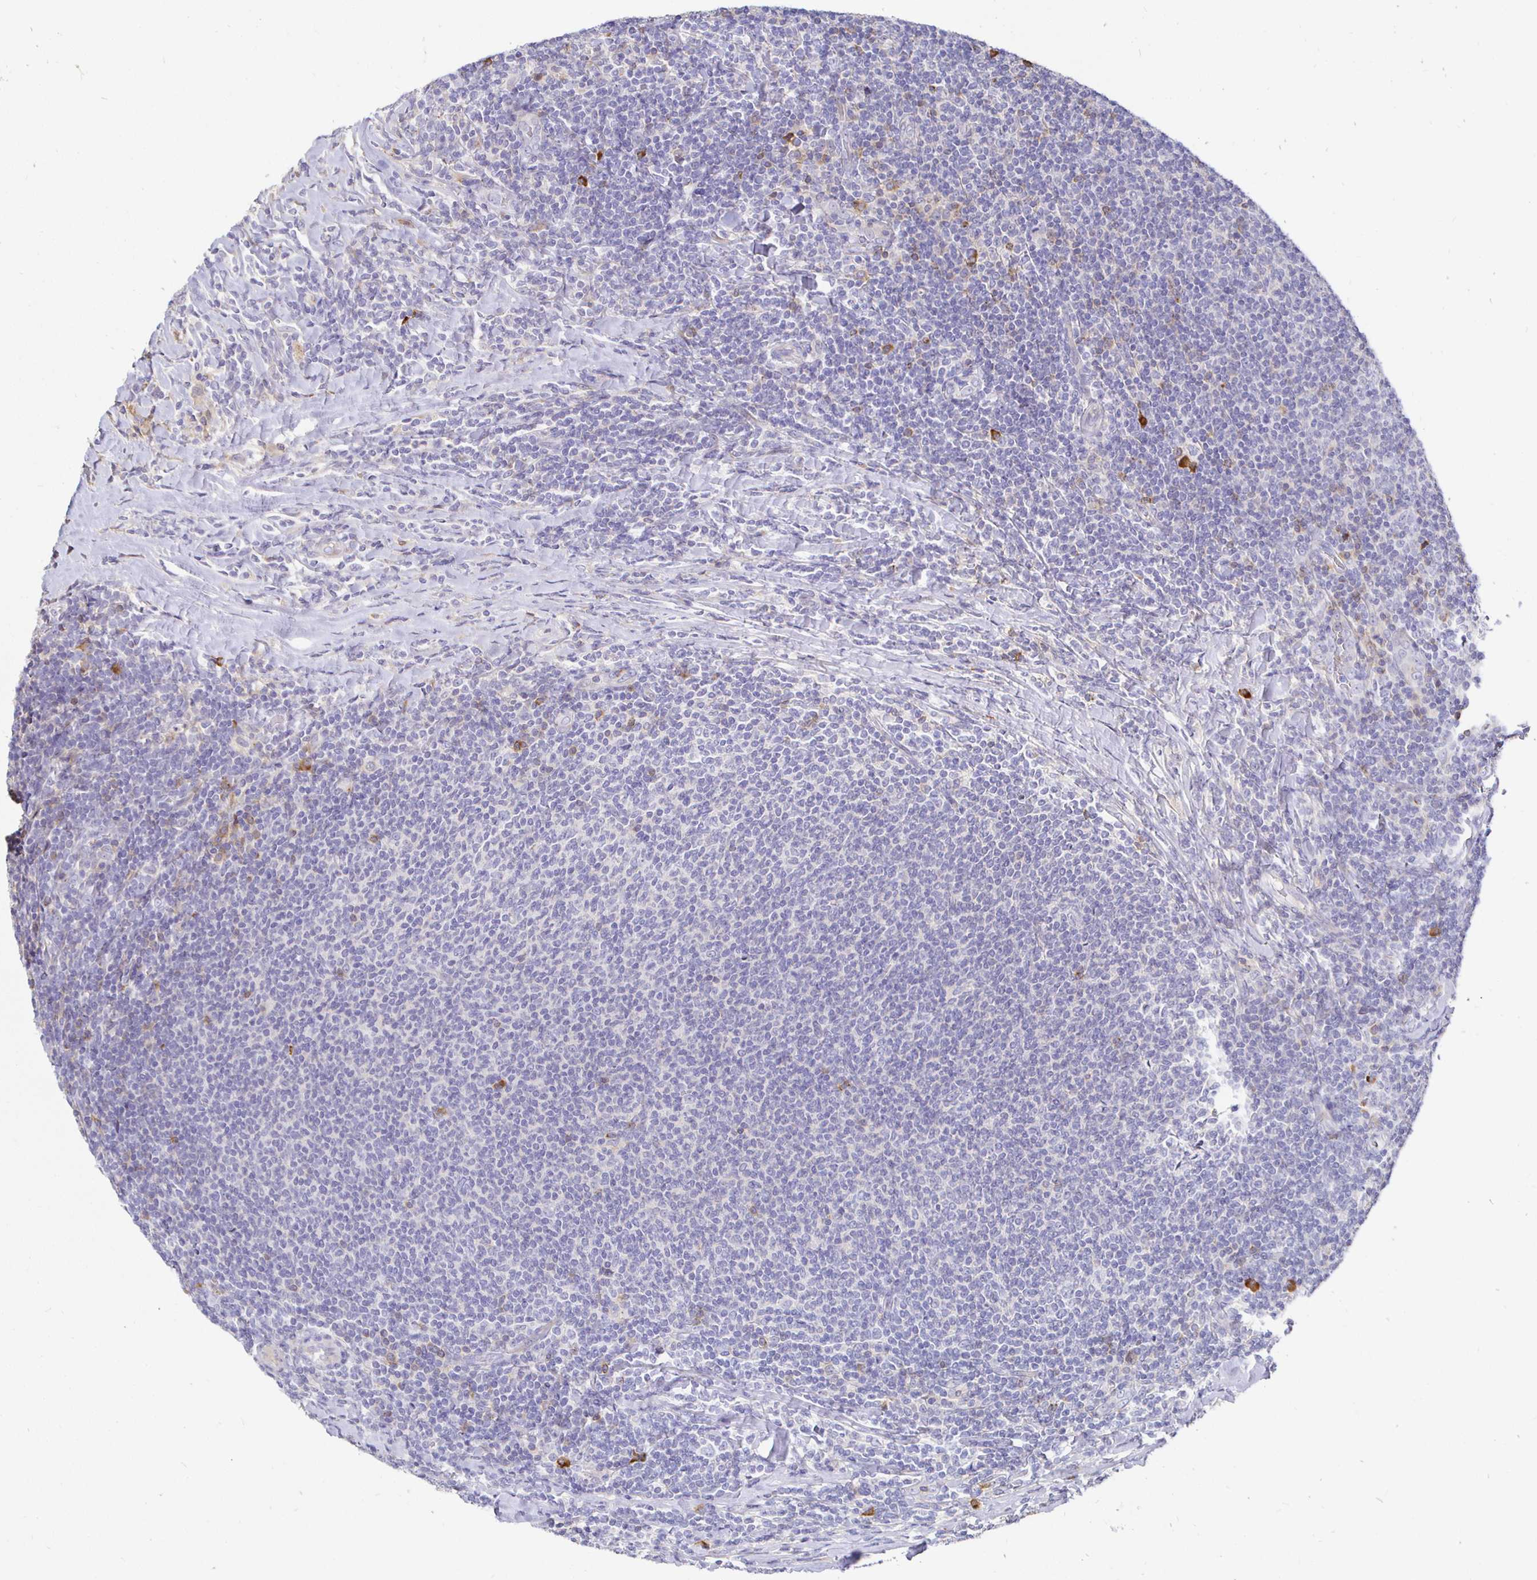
{"staining": {"intensity": "negative", "quantity": "none", "location": "none"}, "tissue": "lymphoma", "cell_type": "Tumor cells", "image_type": "cancer", "snomed": [{"axis": "morphology", "description": "Malignant lymphoma, non-Hodgkin's type, Low grade"}, {"axis": "topography", "description": "Lymph node"}], "caption": "A high-resolution photomicrograph shows immunohistochemistry staining of lymphoma, which displays no significant staining in tumor cells.", "gene": "CXCR3", "patient": {"sex": "male", "age": 52}}